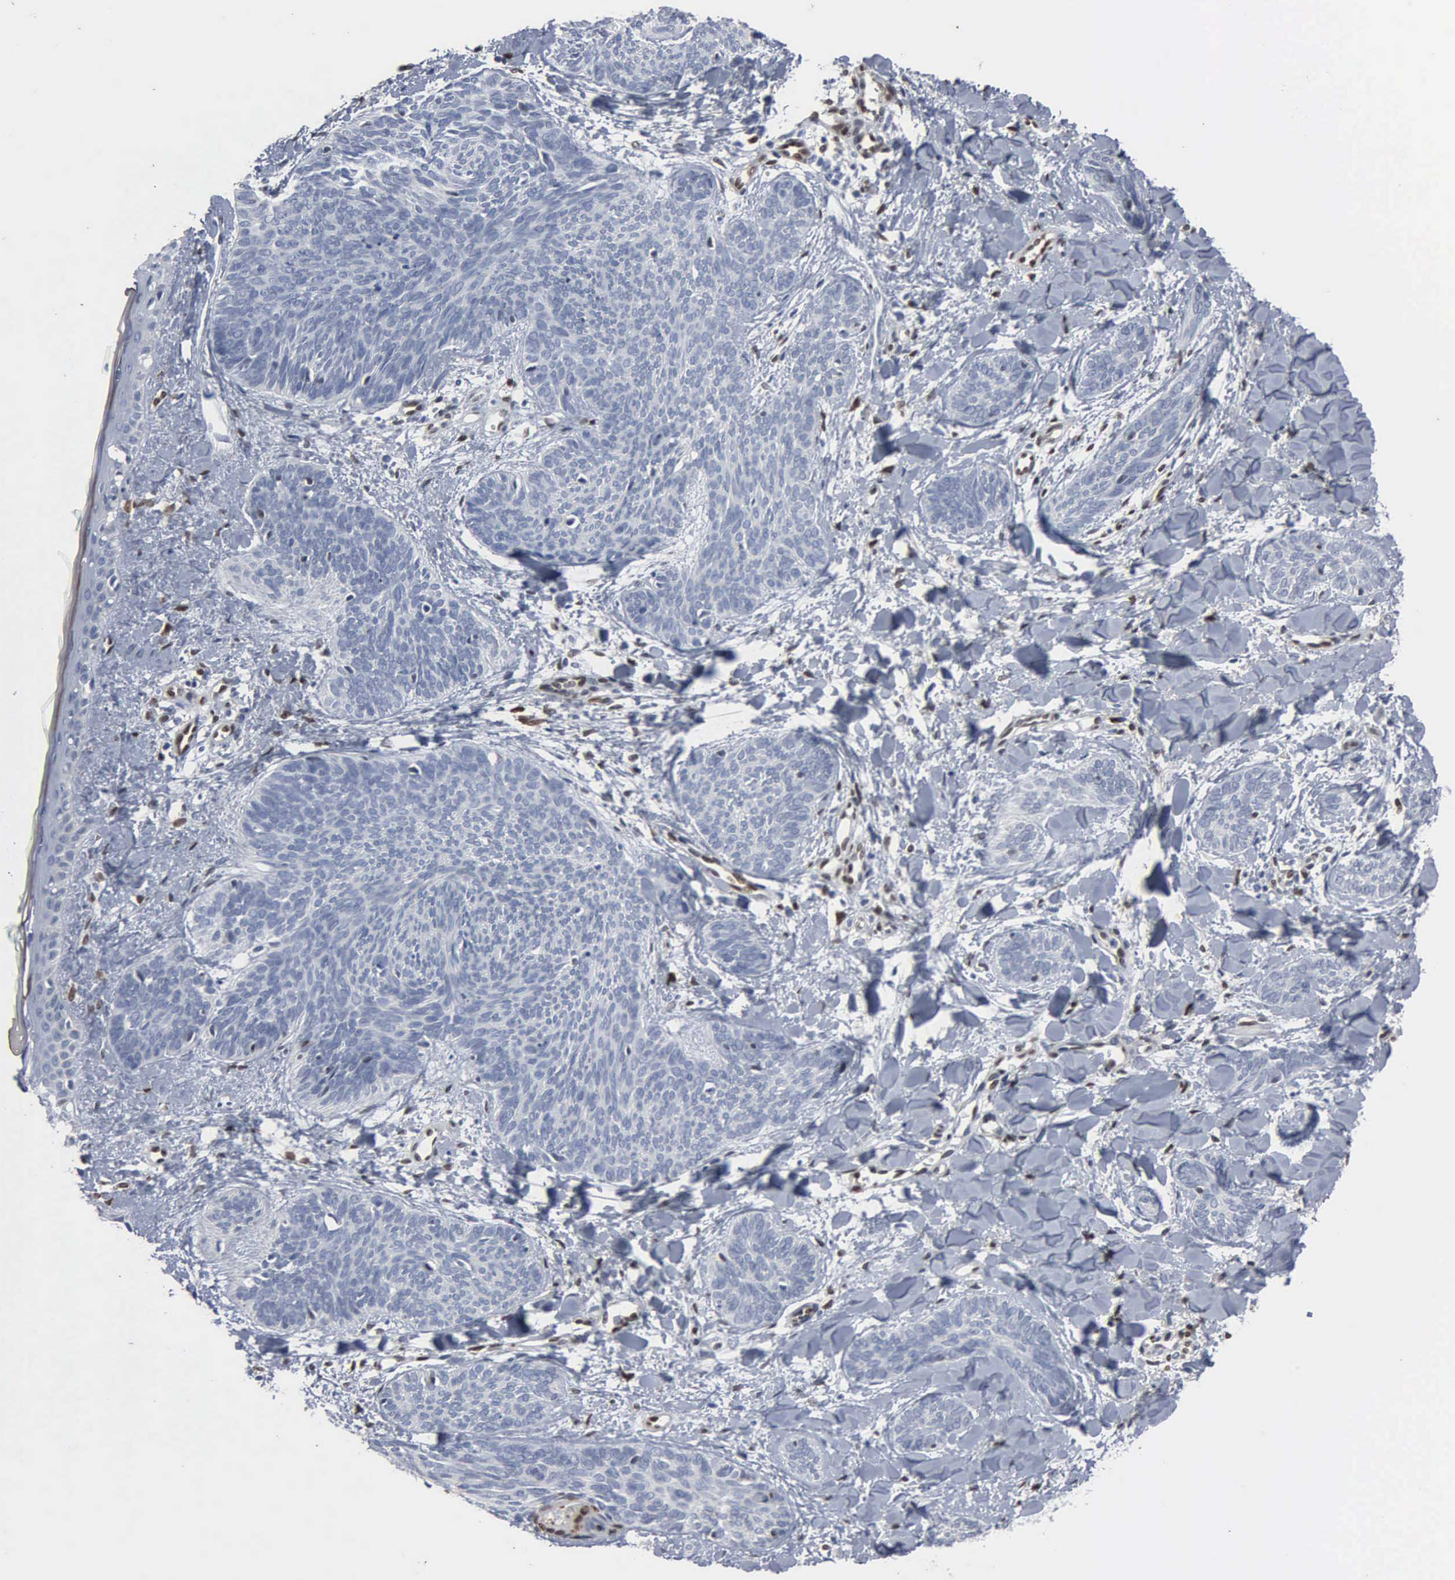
{"staining": {"intensity": "negative", "quantity": "none", "location": "none"}, "tissue": "skin cancer", "cell_type": "Tumor cells", "image_type": "cancer", "snomed": [{"axis": "morphology", "description": "Basal cell carcinoma"}, {"axis": "topography", "description": "Skin"}], "caption": "High power microscopy image of an immunohistochemistry (IHC) micrograph of skin cancer, revealing no significant staining in tumor cells. The staining is performed using DAB brown chromogen with nuclei counter-stained in using hematoxylin.", "gene": "FGF2", "patient": {"sex": "female", "age": 81}}